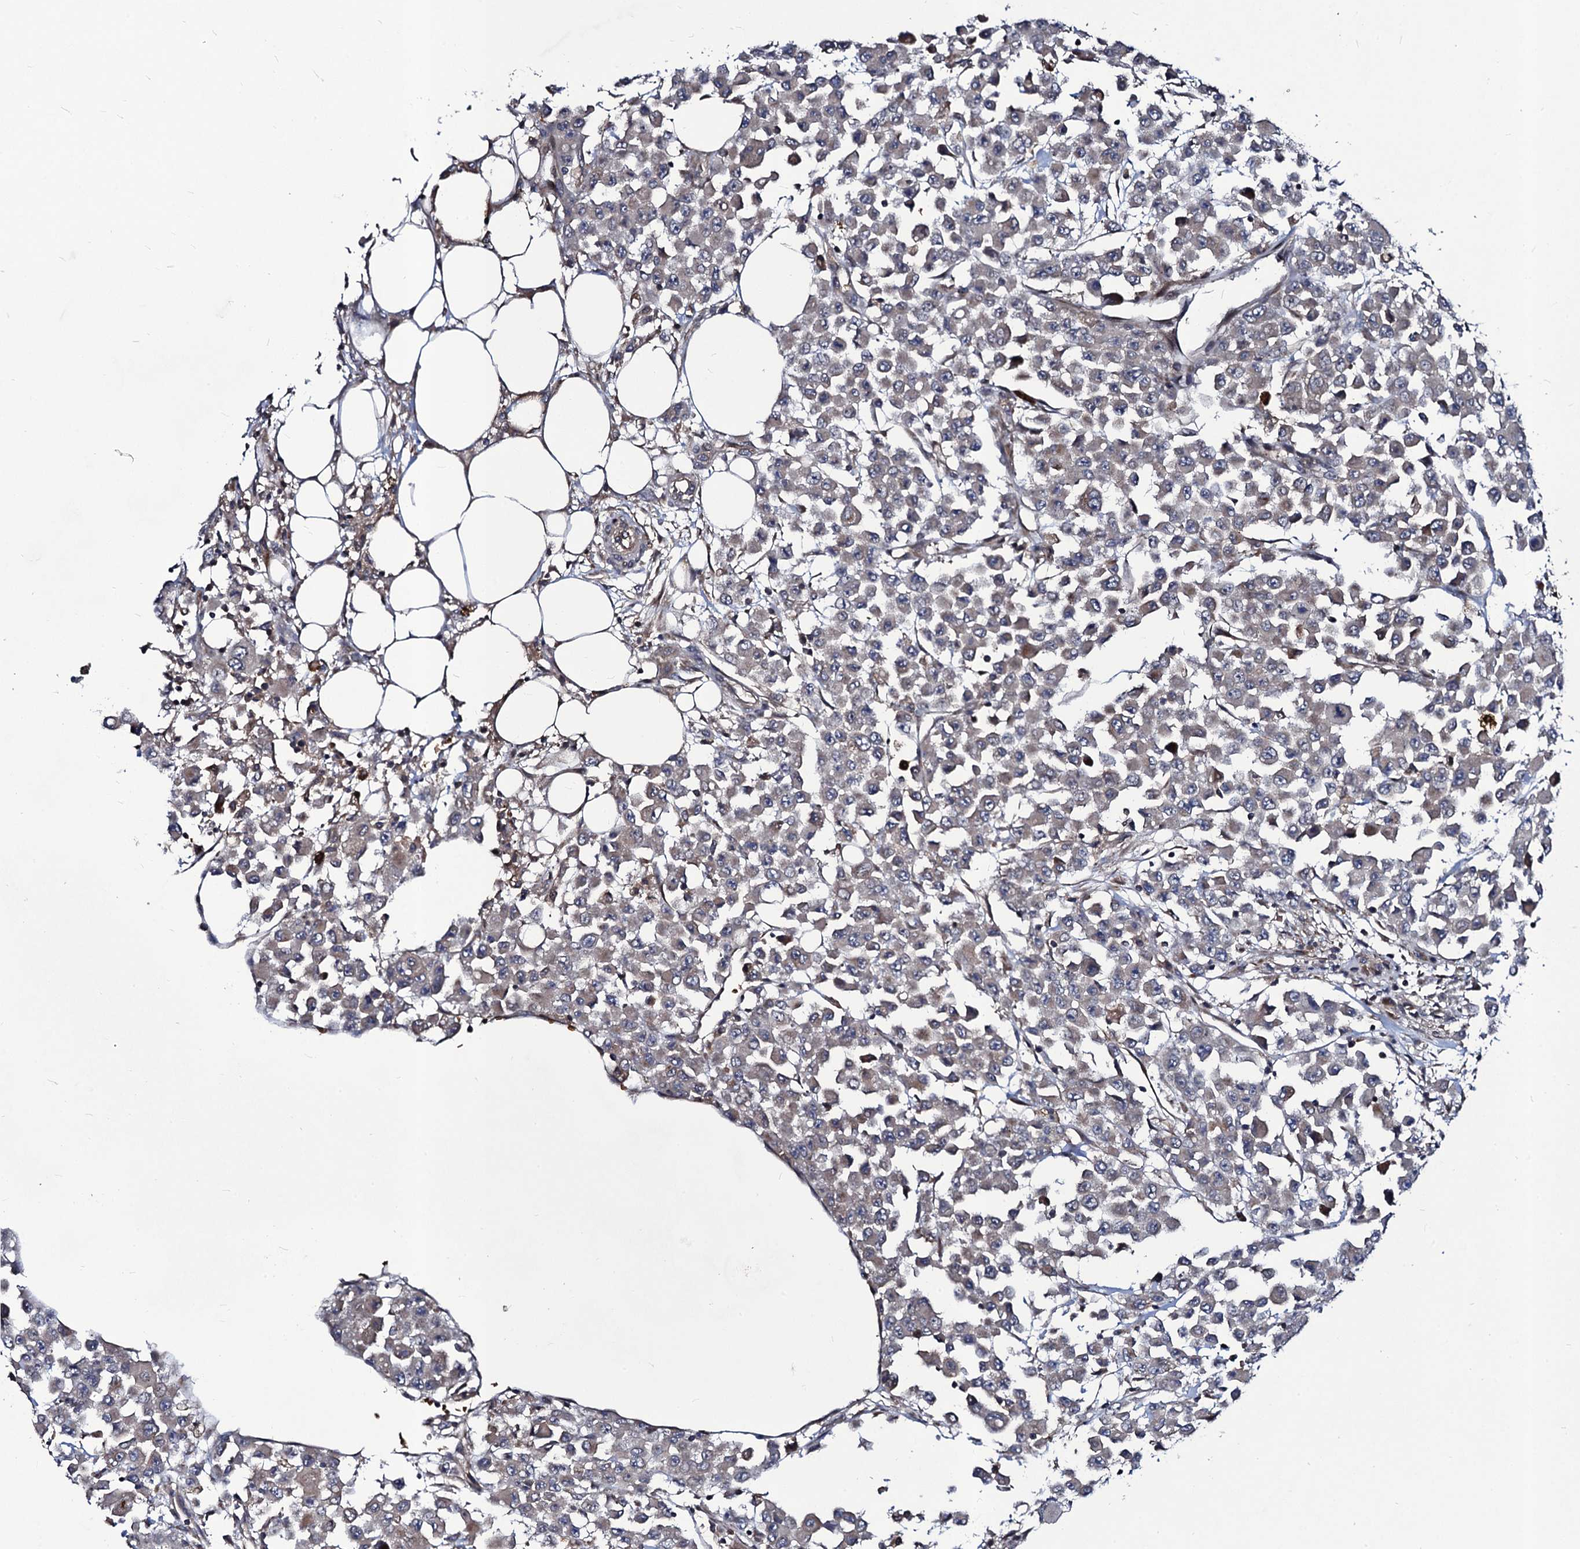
{"staining": {"intensity": "negative", "quantity": "none", "location": "none"}, "tissue": "colorectal cancer", "cell_type": "Tumor cells", "image_type": "cancer", "snomed": [{"axis": "morphology", "description": "Adenocarcinoma, NOS"}, {"axis": "topography", "description": "Colon"}], "caption": "This is a image of immunohistochemistry staining of colorectal cancer (adenocarcinoma), which shows no positivity in tumor cells. Nuclei are stained in blue.", "gene": "KXD1", "patient": {"sex": "male", "age": 51}}